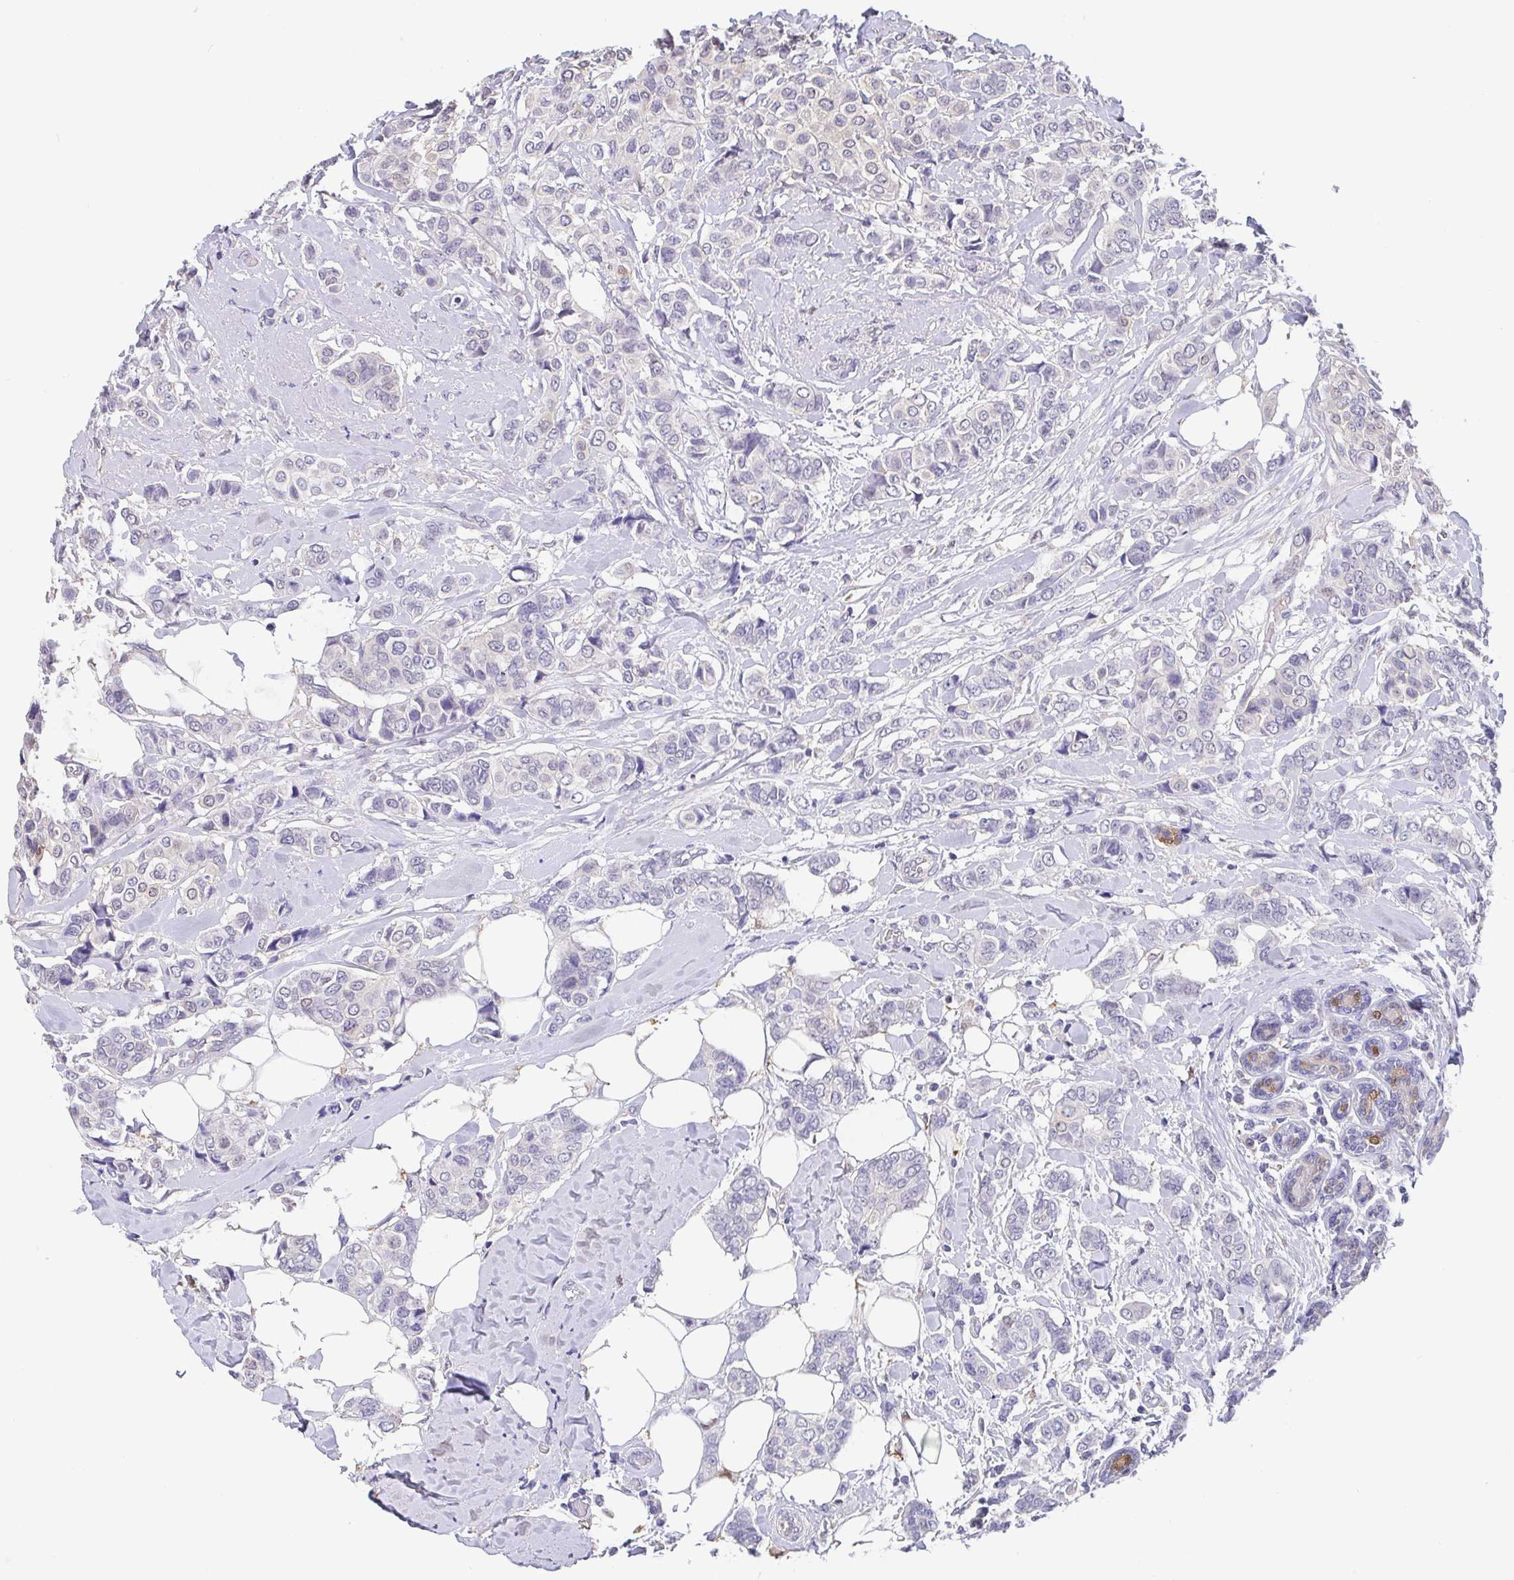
{"staining": {"intensity": "negative", "quantity": "none", "location": "none"}, "tissue": "breast cancer", "cell_type": "Tumor cells", "image_type": "cancer", "snomed": [{"axis": "morphology", "description": "Lobular carcinoma"}, {"axis": "topography", "description": "Breast"}], "caption": "The micrograph shows no staining of tumor cells in breast cancer (lobular carcinoma).", "gene": "IDH1", "patient": {"sex": "female", "age": 51}}